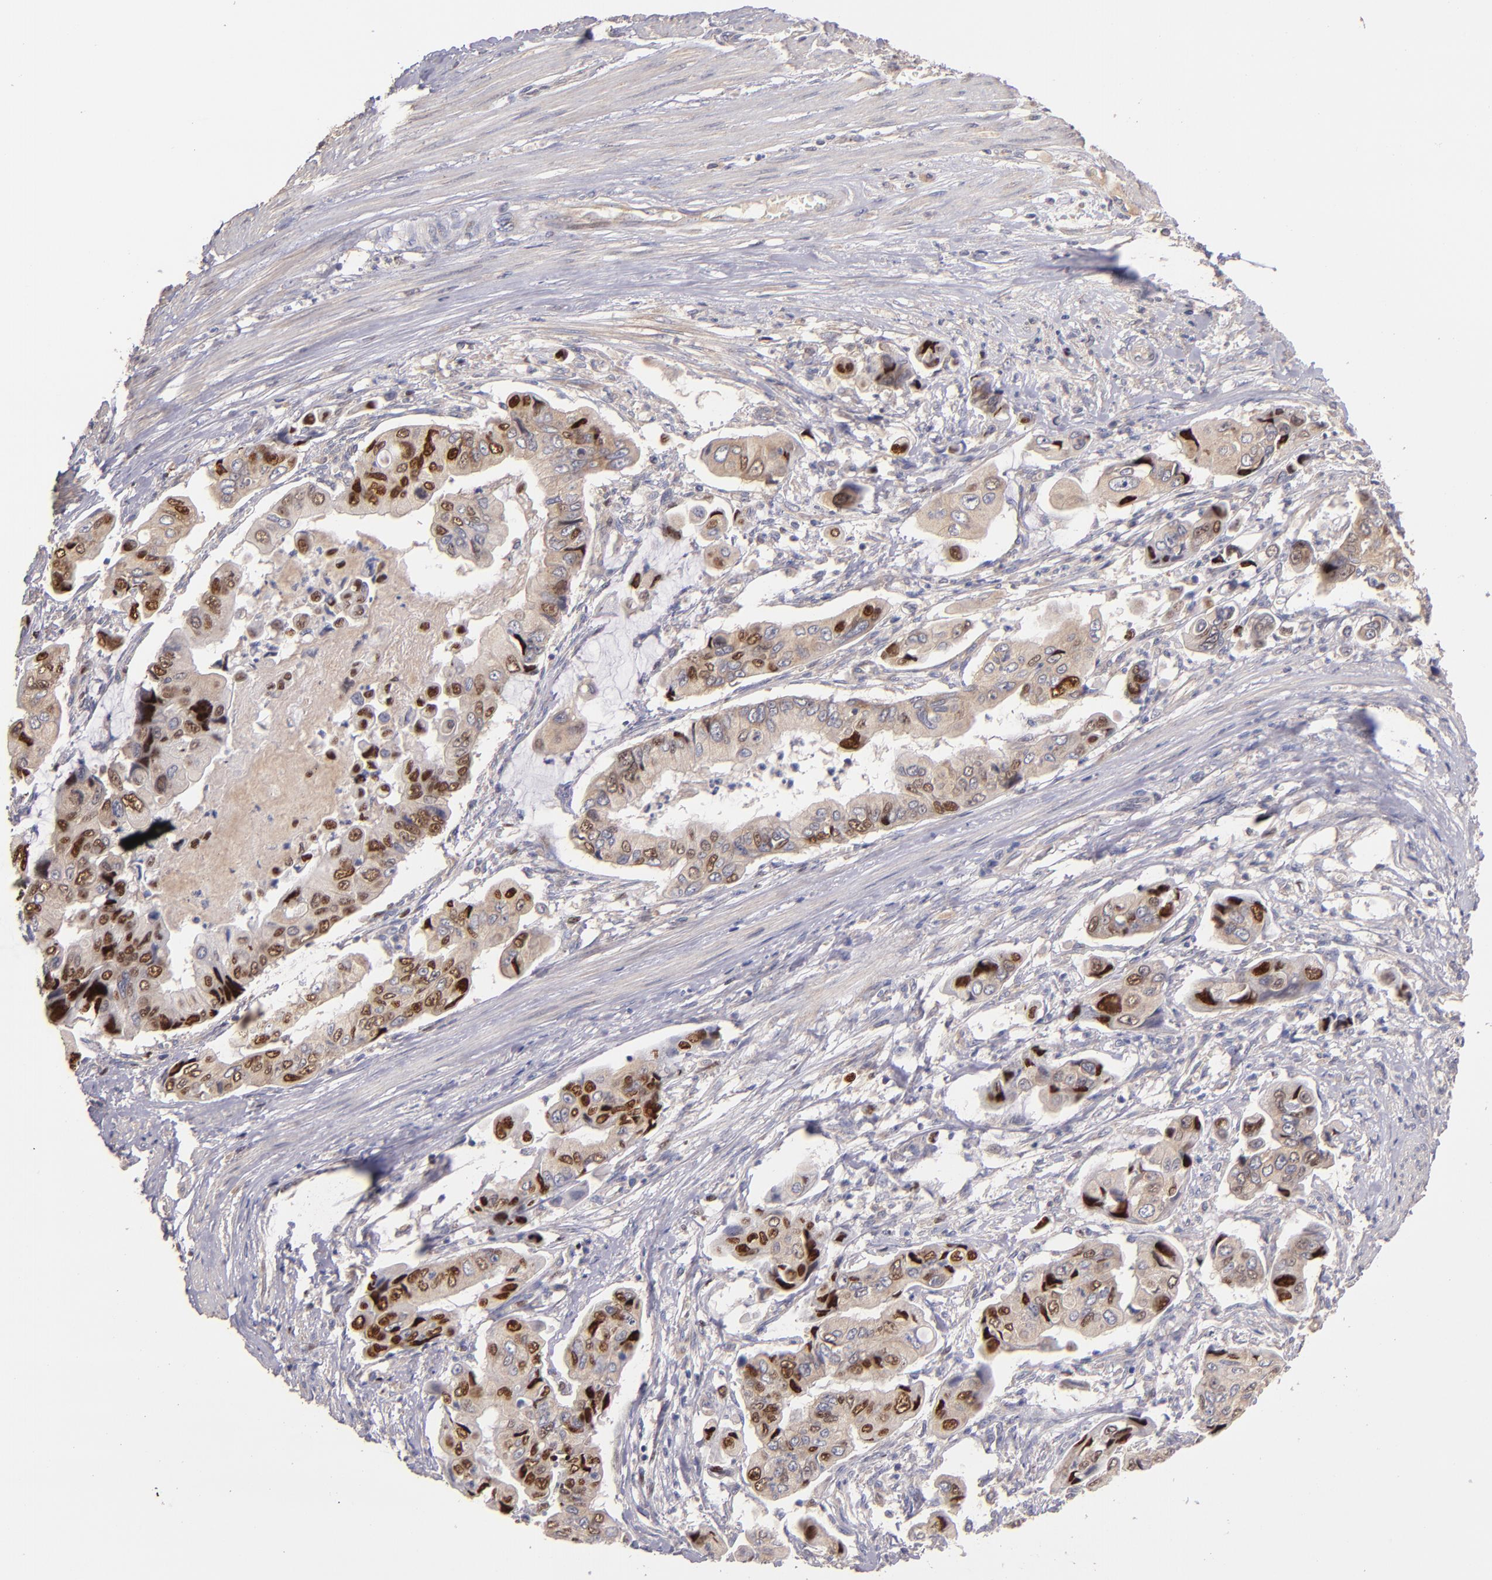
{"staining": {"intensity": "moderate", "quantity": "25%-75%", "location": "cytoplasmic/membranous,nuclear"}, "tissue": "stomach cancer", "cell_type": "Tumor cells", "image_type": "cancer", "snomed": [{"axis": "morphology", "description": "Adenocarcinoma, NOS"}, {"axis": "topography", "description": "Stomach, upper"}], "caption": "Brown immunohistochemical staining in stomach cancer (adenocarcinoma) displays moderate cytoplasmic/membranous and nuclear positivity in about 25%-75% of tumor cells. The protein of interest is shown in brown color, while the nuclei are stained blue.", "gene": "UPF3B", "patient": {"sex": "male", "age": 80}}